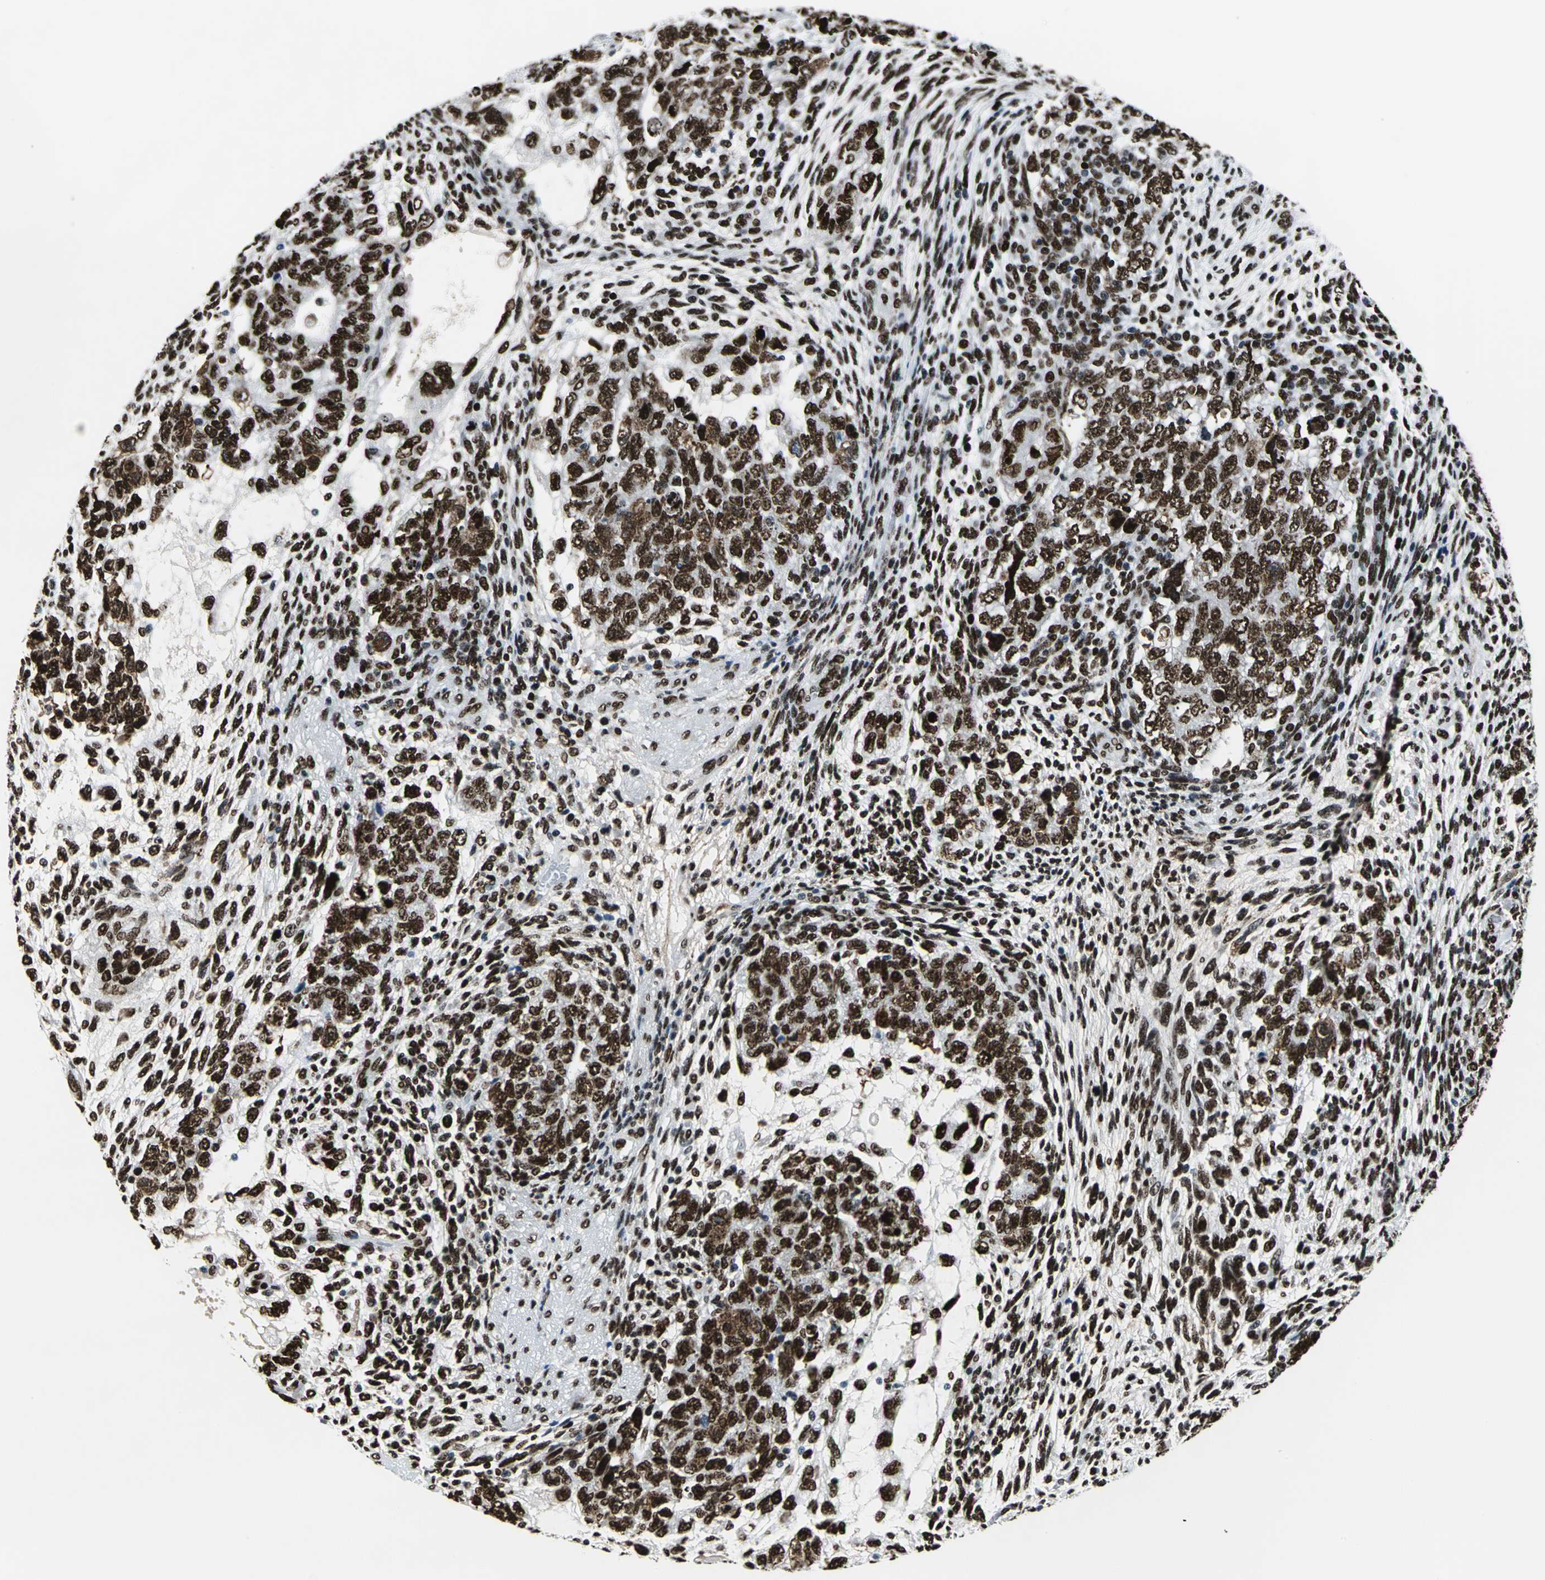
{"staining": {"intensity": "strong", "quantity": ">75%", "location": "nuclear"}, "tissue": "testis cancer", "cell_type": "Tumor cells", "image_type": "cancer", "snomed": [{"axis": "morphology", "description": "Normal tissue, NOS"}, {"axis": "morphology", "description": "Carcinoma, Embryonal, NOS"}, {"axis": "topography", "description": "Testis"}], "caption": "A brown stain highlights strong nuclear positivity of a protein in testis embryonal carcinoma tumor cells. (DAB IHC with brightfield microscopy, high magnification).", "gene": "APEX1", "patient": {"sex": "male", "age": 36}}